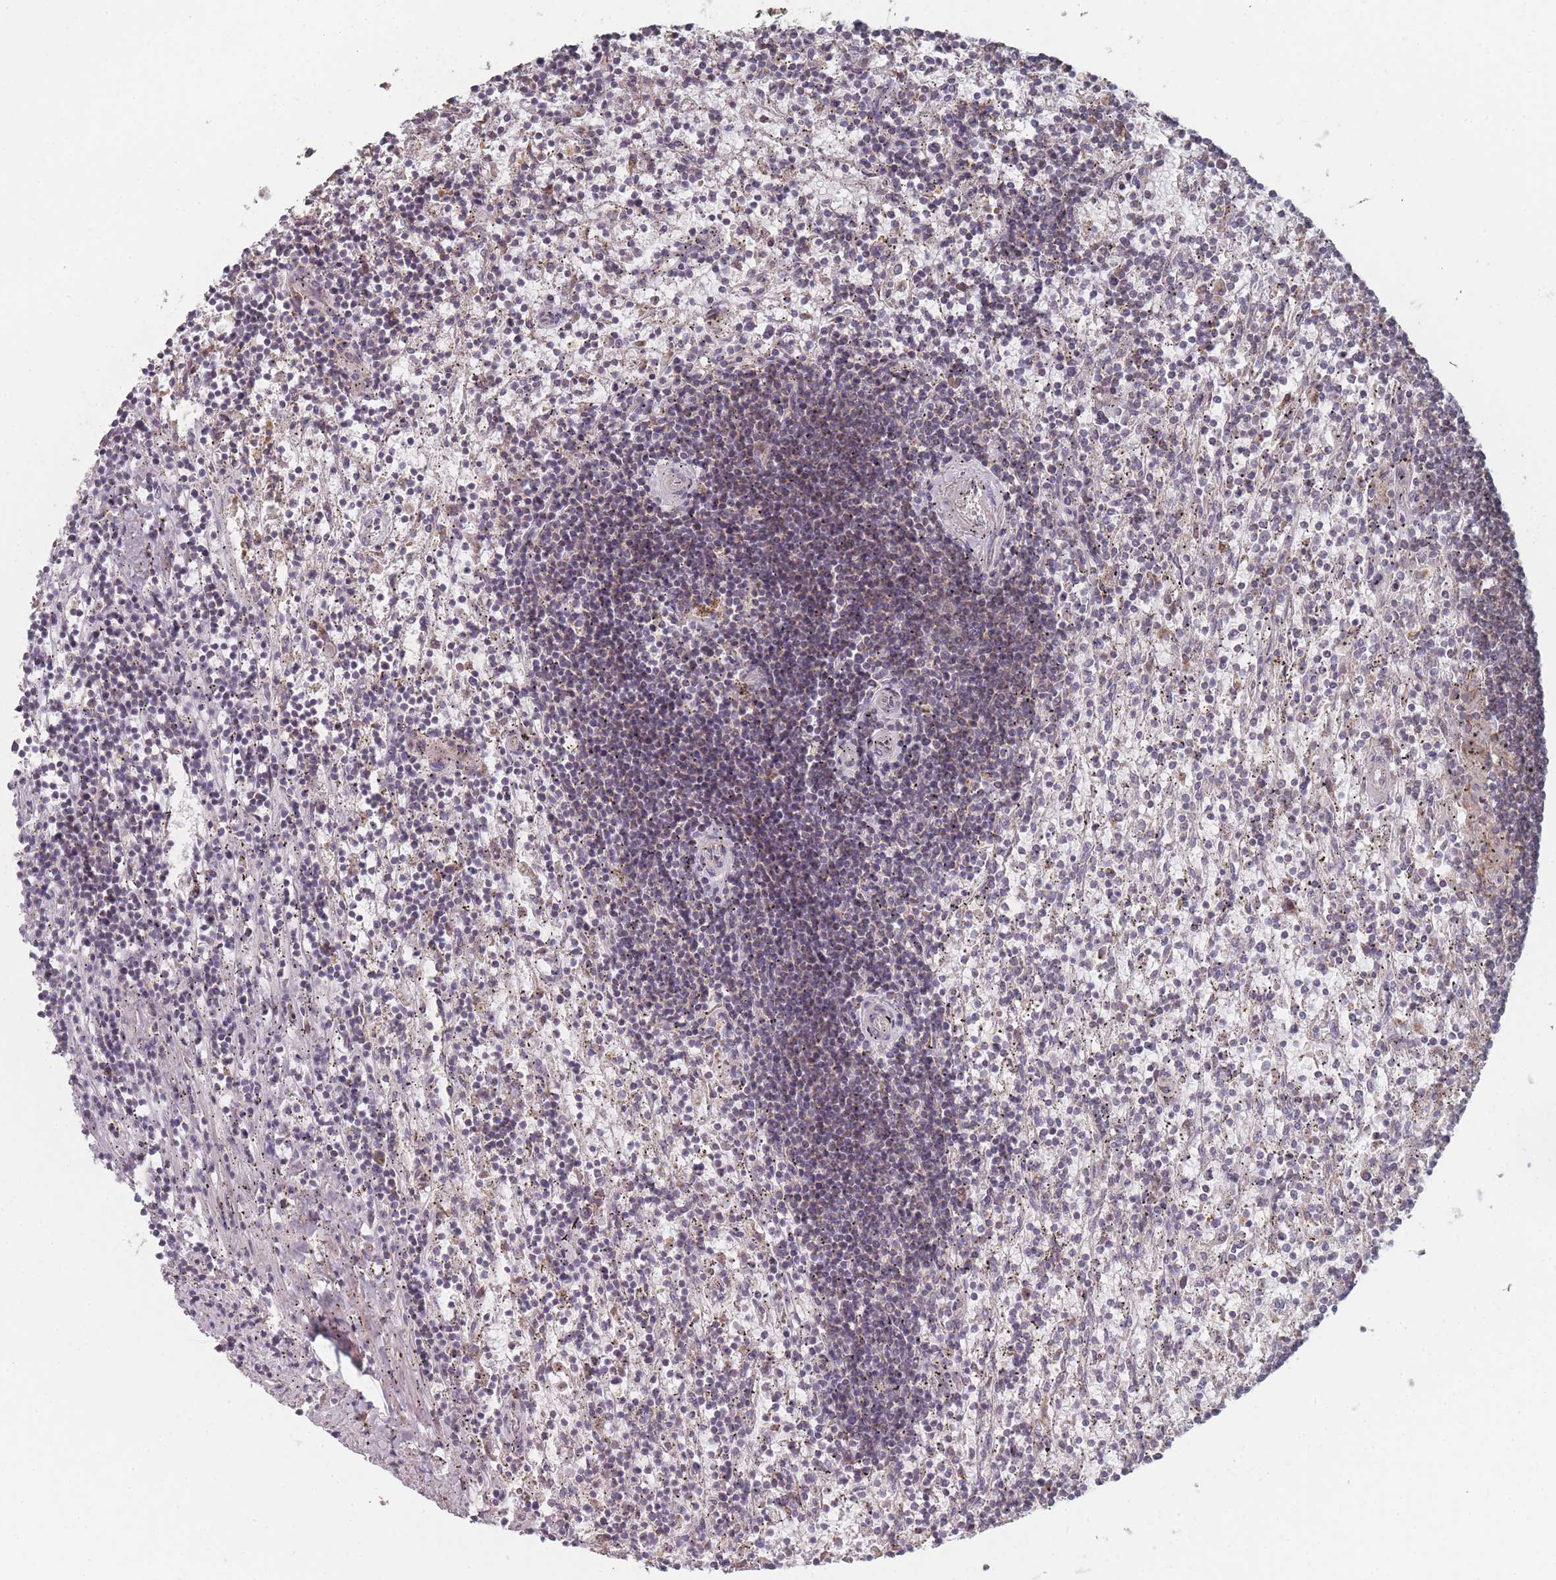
{"staining": {"intensity": "negative", "quantity": "none", "location": "none"}, "tissue": "lymphoma", "cell_type": "Tumor cells", "image_type": "cancer", "snomed": [{"axis": "morphology", "description": "Malignant lymphoma, non-Hodgkin's type, Low grade"}, {"axis": "topography", "description": "Spleen"}], "caption": "Lymphoma was stained to show a protein in brown. There is no significant positivity in tumor cells.", "gene": "PSMB3", "patient": {"sex": "male", "age": 76}}